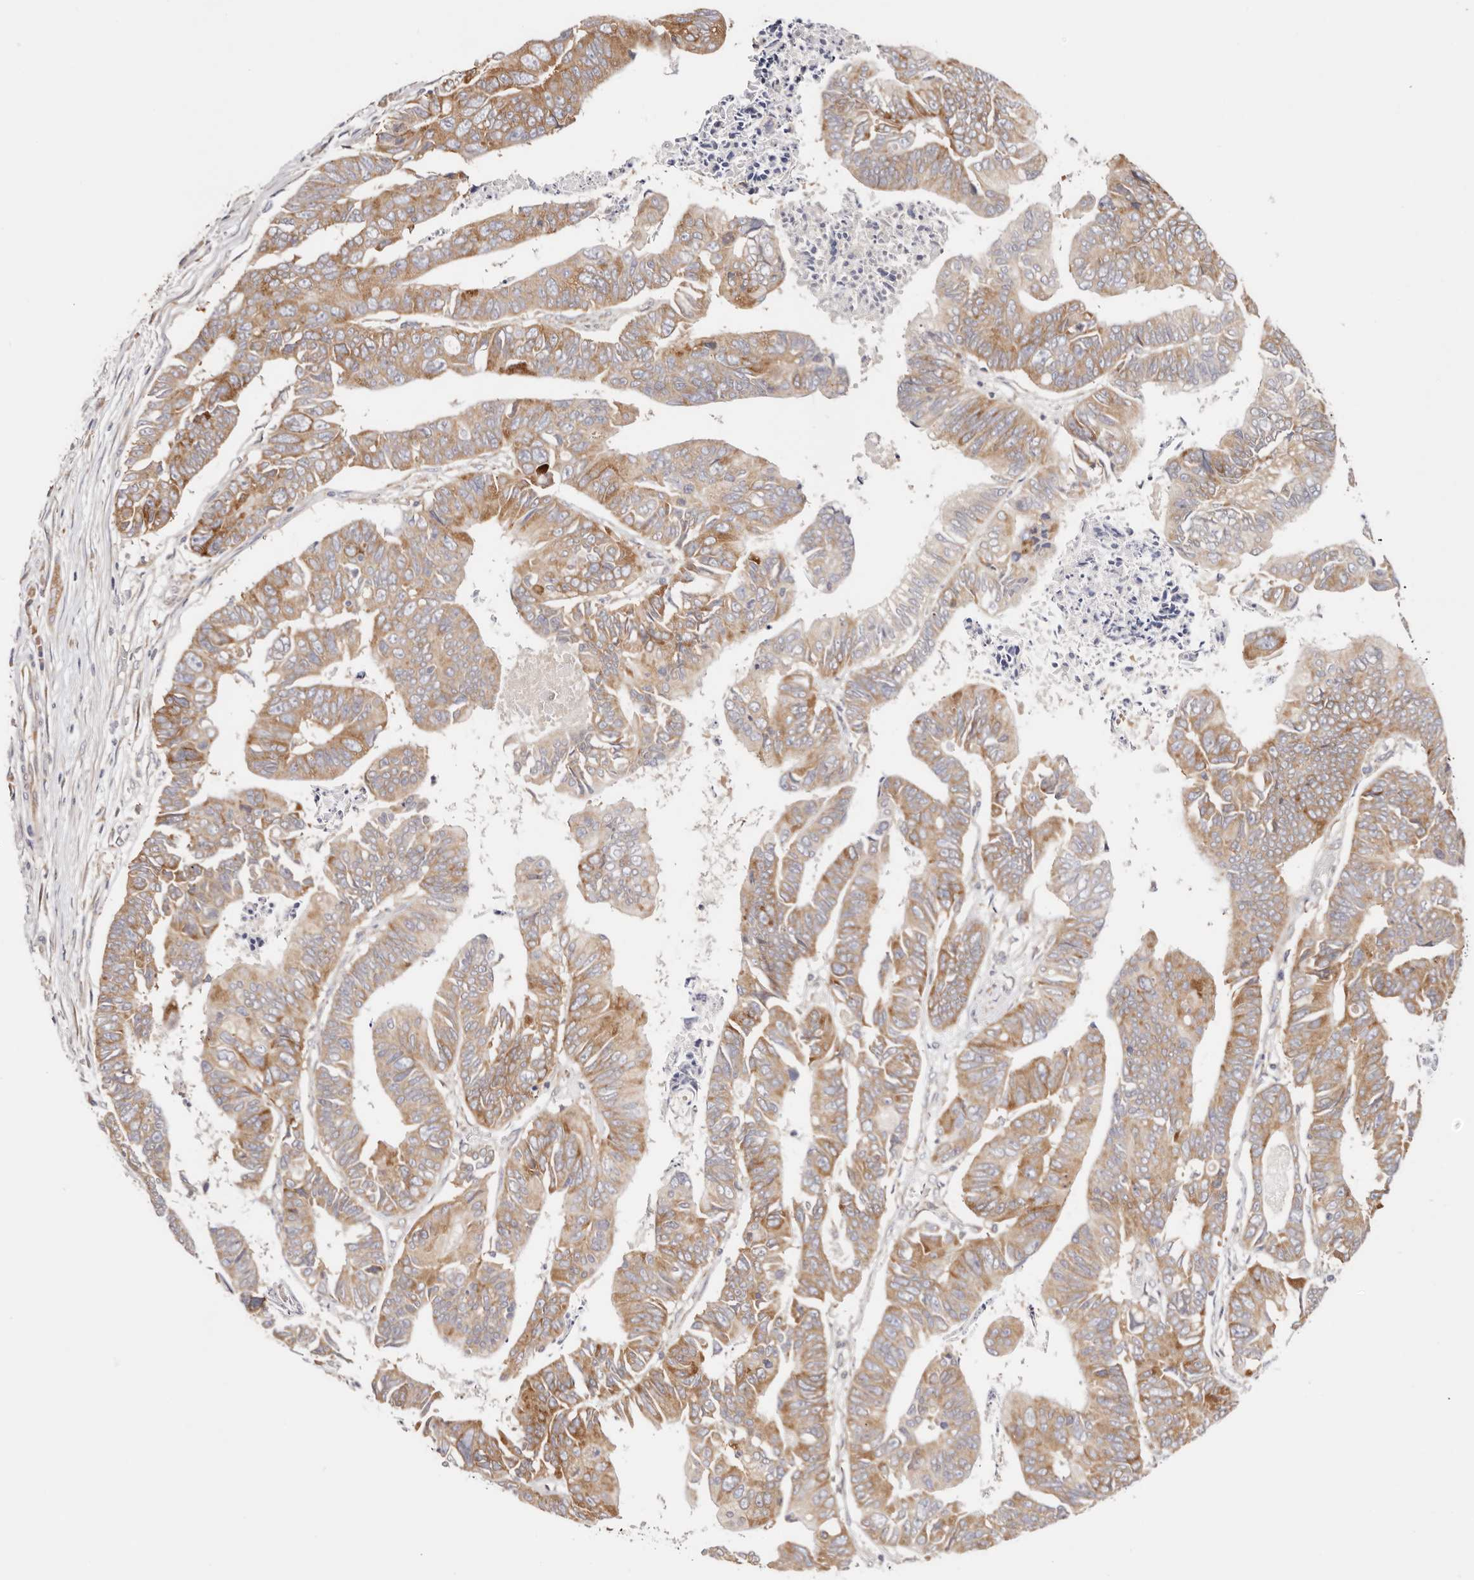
{"staining": {"intensity": "moderate", "quantity": ">75%", "location": "cytoplasmic/membranous"}, "tissue": "colorectal cancer", "cell_type": "Tumor cells", "image_type": "cancer", "snomed": [{"axis": "morphology", "description": "Adenocarcinoma, NOS"}, {"axis": "topography", "description": "Rectum"}], "caption": "Immunohistochemistry (IHC) image of neoplastic tissue: adenocarcinoma (colorectal) stained using immunohistochemistry (IHC) displays medium levels of moderate protein expression localized specifically in the cytoplasmic/membranous of tumor cells, appearing as a cytoplasmic/membranous brown color.", "gene": "GNA13", "patient": {"sex": "female", "age": 65}}